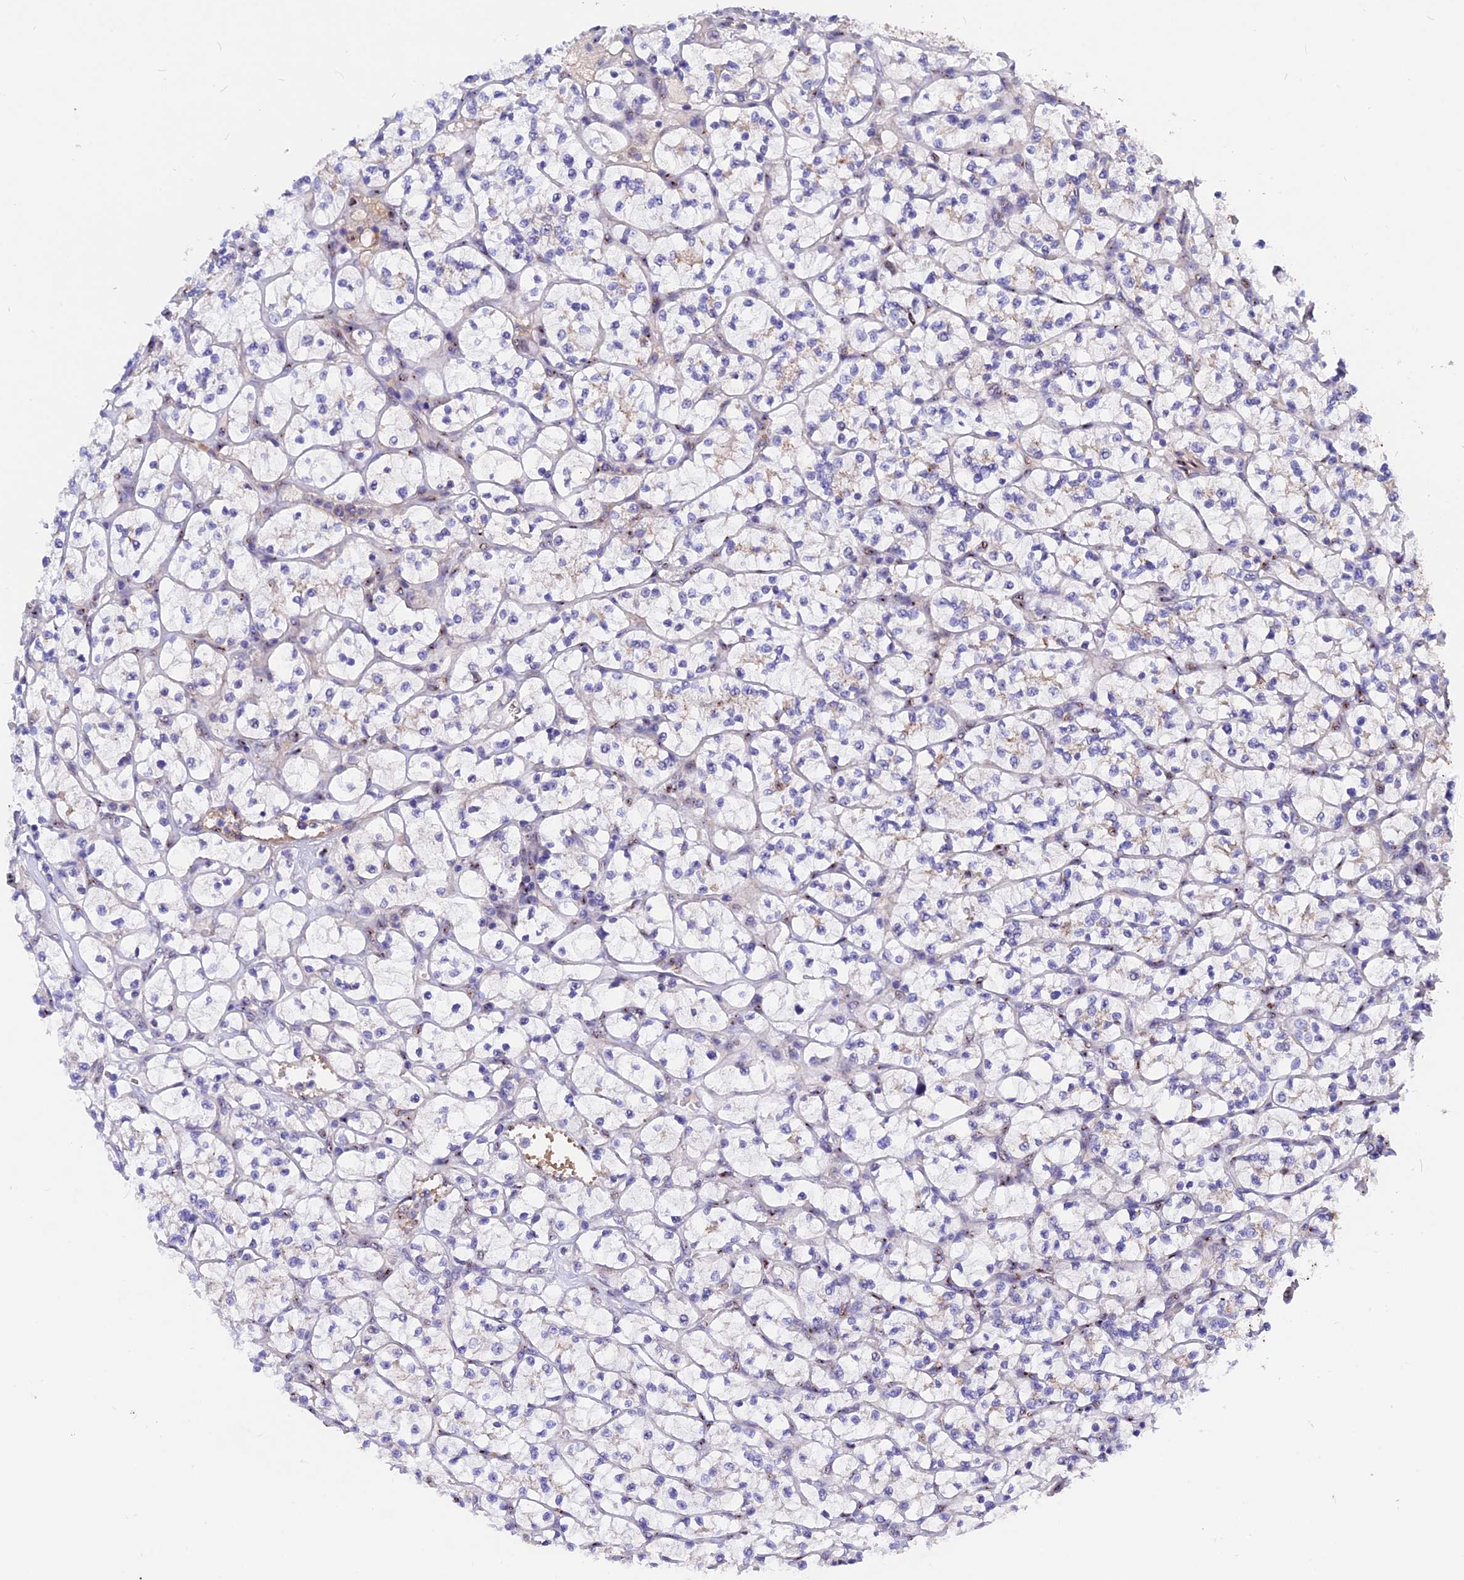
{"staining": {"intensity": "weak", "quantity": "25%-75%", "location": "cytoplasmic/membranous"}, "tissue": "renal cancer", "cell_type": "Tumor cells", "image_type": "cancer", "snomed": [{"axis": "morphology", "description": "Adenocarcinoma, NOS"}, {"axis": "topography", "description": "Kidney"}], "caption": "Human renal adenocarcinoma stained with a brown dye reveals weak cytoplasmic/membranous positive expression in about 25%-75% of tumor cells.", "gene": "GK5", "patient": {"sex": "female", "age": 64}}